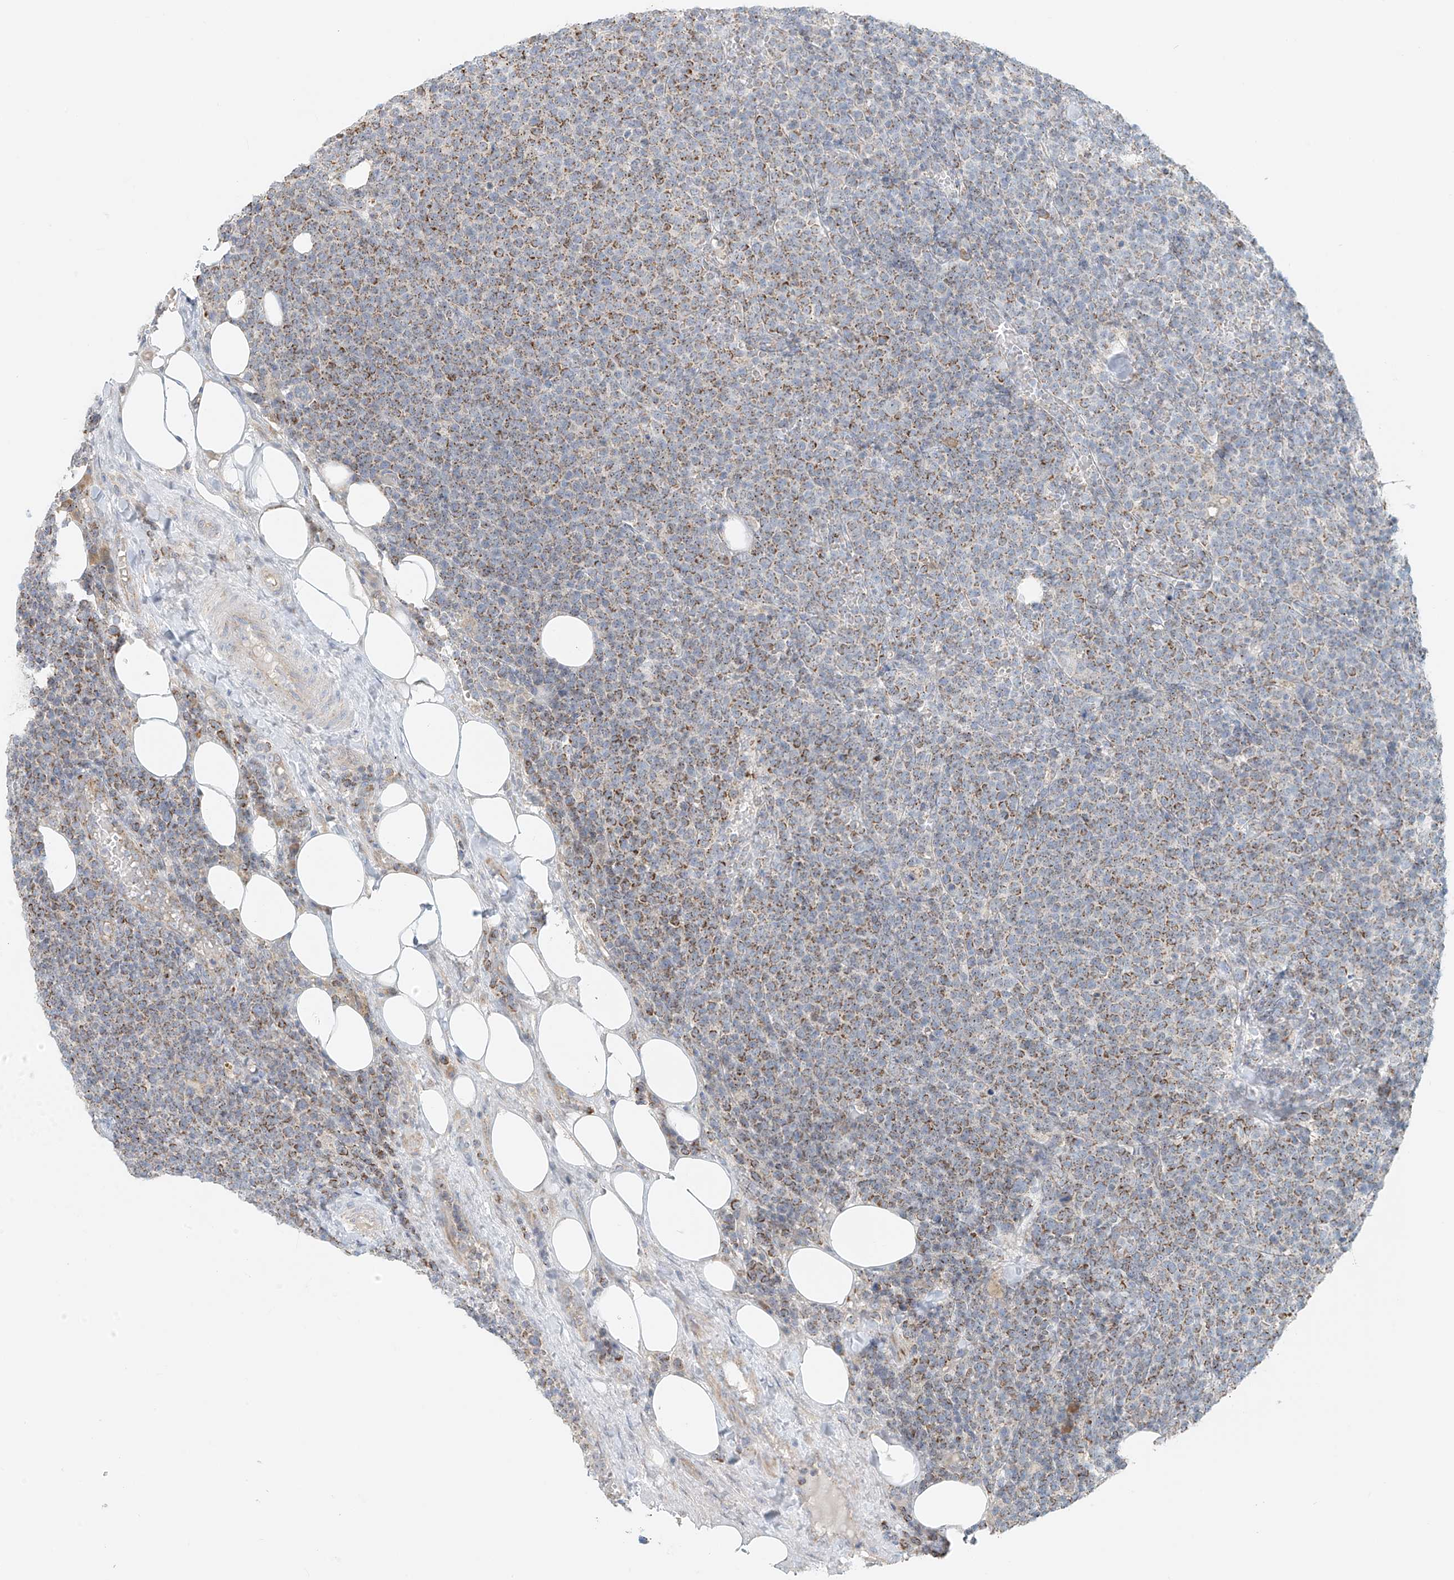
{"staining": {"intensity": "weak", "quantity": "25%-75%", "location": "cytoplasmic/membranous"}, "tissue": "lymphoma", "cell_type": "Tumor cells", "image_type": "cancer", "snomed": [{"axis": "morphology", "description": "Malignant lymphoma, non-Hodgkin's type, High grade"}, {"axis": "topography", "description": "Lymph node"}], "caption": "Lymphoma was stained to show a protein in brown. There is low levels of weak cytoplasmic/membranous staining in approximately 25%-75% of tumor cells.", "gene": "UST", "patient": {"sex": "male", "age": 61}}